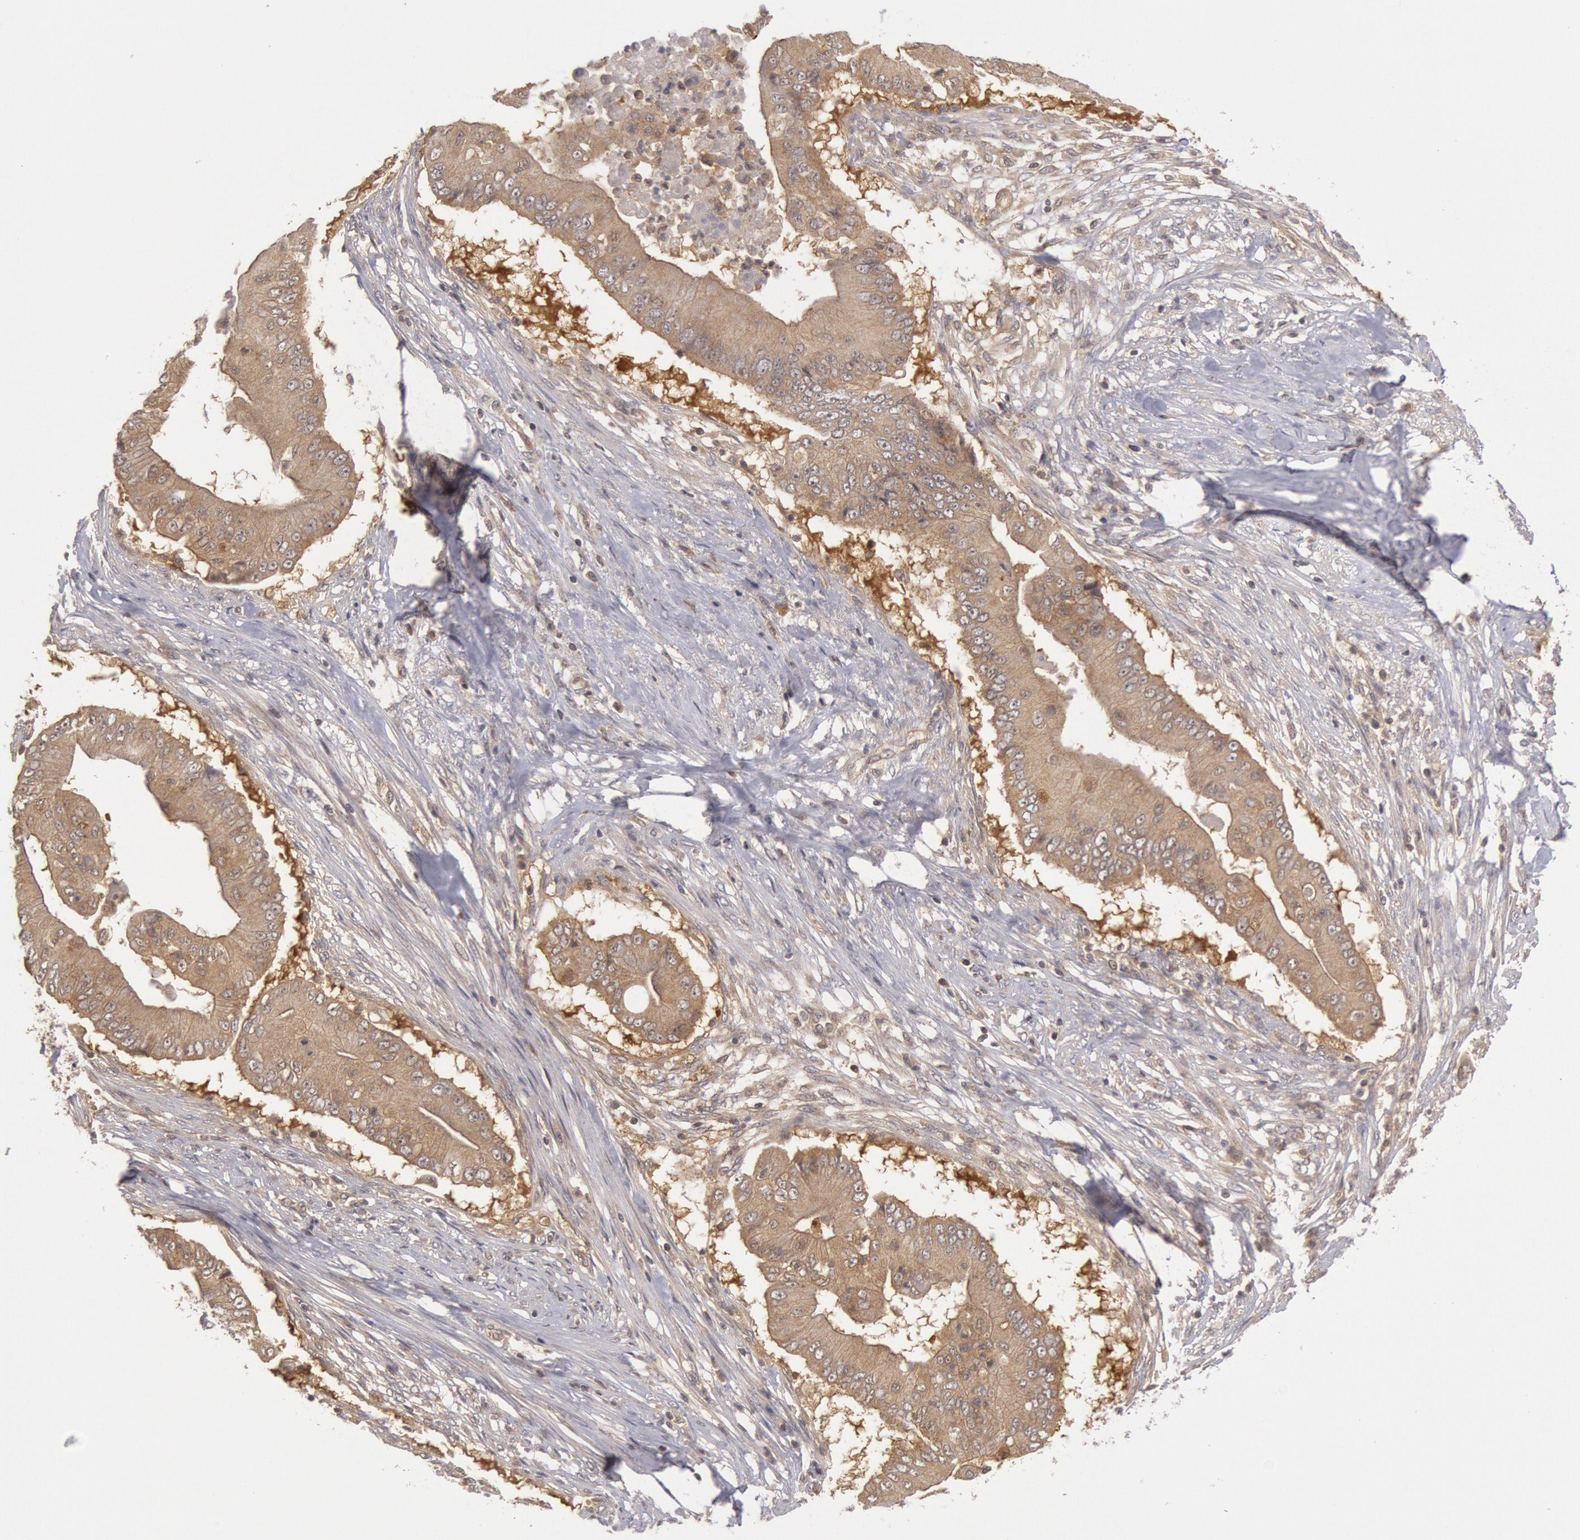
{"staining": {"intensity": "weak", "quantity": ">75%", "location": "cytoplasmic/membranous"}, "tissue": "pancreatic cancer", "cell_type": "Tumor cells", "image_type": "cancer", "snomed": [{"axis": "morphology", "description": "Adenocarcinoma, NOS"}, {"axis": "topography", "description": "Pancreas"}], "caption": "IHC micrograph of neoplastic tissue: human adenocarcinoma (pancreatic) stained using immunohistochemistry (IHC) shows low levels of weak protein expression localized specifically in the cytoplasmic/membranous of tumor cells, appearing as a cytoplasmic/membranous brown color.", "gene": "BRAF", "patient": {"sex": "male", "age": 62}}